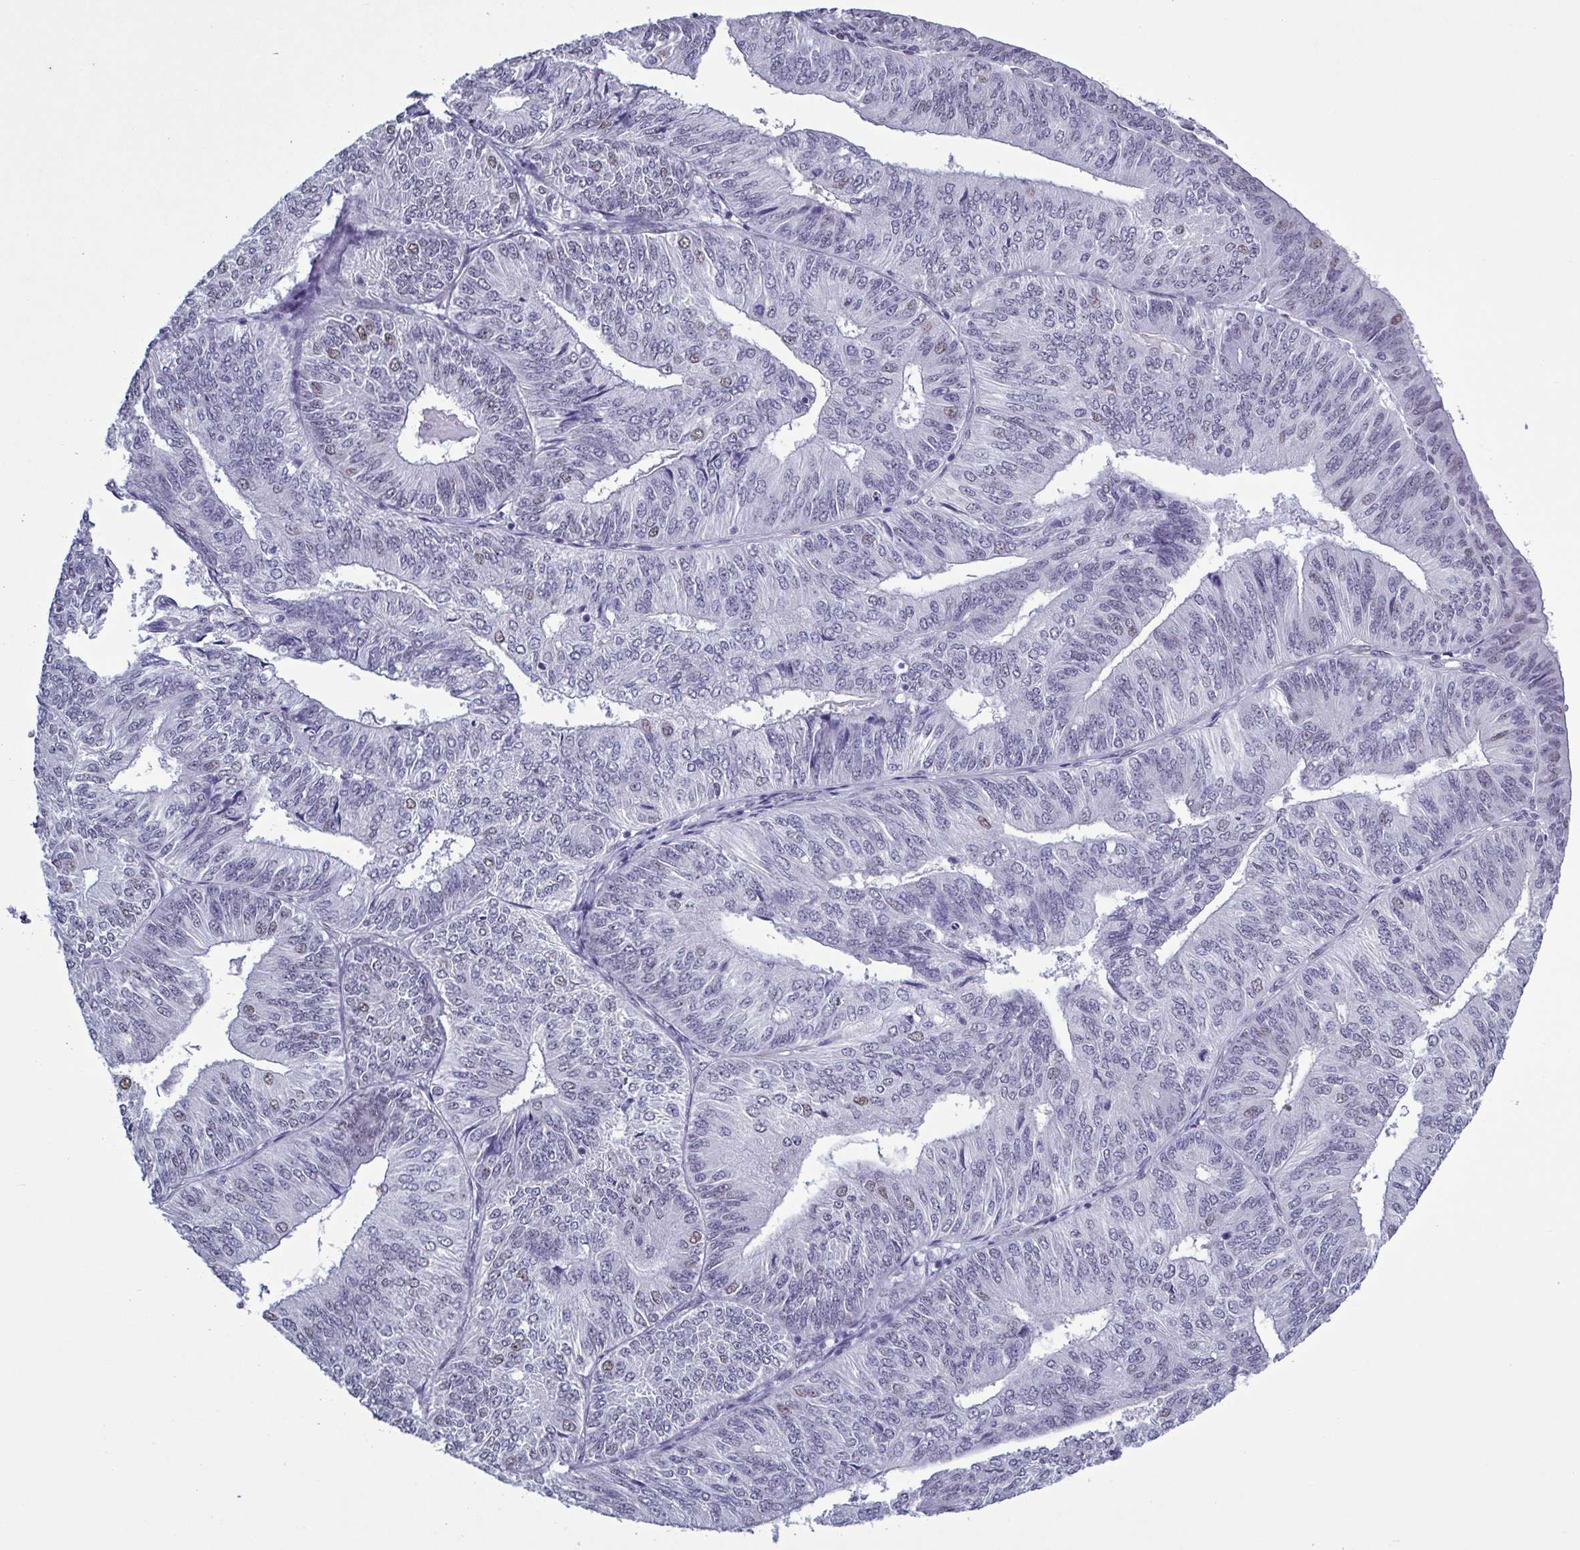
{"staining": {"intensity": "weak", "quantity": "<25%", "location": "nuclear"}, "tissue": "endometrial cancer", "cell_type": "Tumor cells", "image_type": "cancer", "snomed": [{"axis": "morphology", "description": "Adenocarcinoma, NOS"}, {"axis": "topography", "description": "Endometrium"}], "caption": "Adenocarcinoma (endometrial) stained for a protein using IHC demonstrates no positivity tumor cells.", "gene": "TMEM92", "patient": {"sex": "female", "age": 58}}